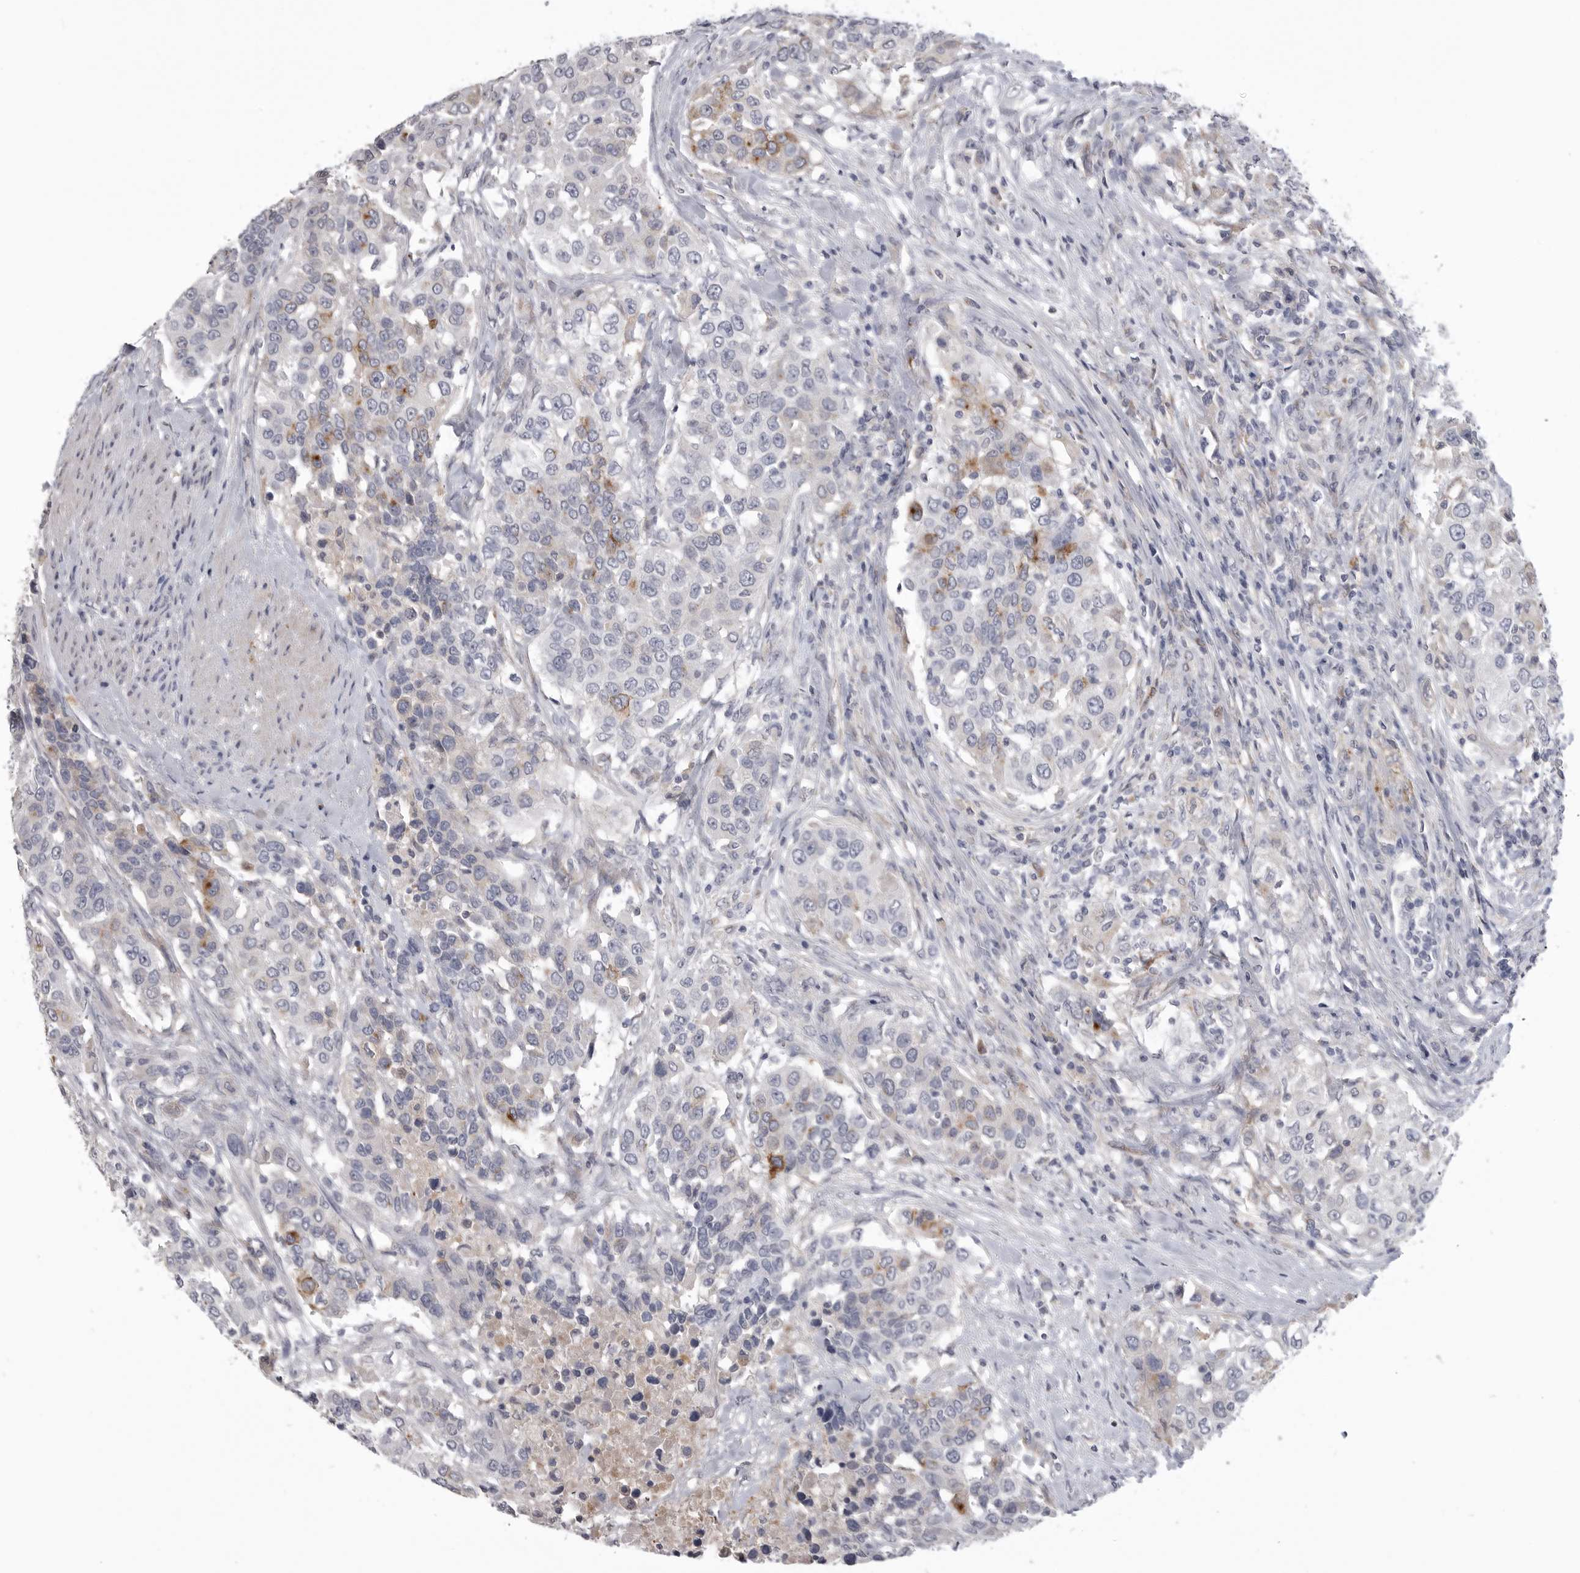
{"staining": {"intensity": "weak", "quantity": "<25%", "location": "cytoplasmic/membranous"}, "tissue": "urothelial cancer", "cell_type": "Tumor cells", "image_type": "cancer", "snomed": [{"axis": "morphology", "description": "Urothelial carcinoma, High grade"}, {"axis": "topography", "description": "Urinary bladder"}], "caption": "DAB immunohistochemical staining of human urothelial cancer demonstrates no significant positivity in tumor cells.", "gene": "SERPING1", "patient": {"sex": "female", "age": 80}}